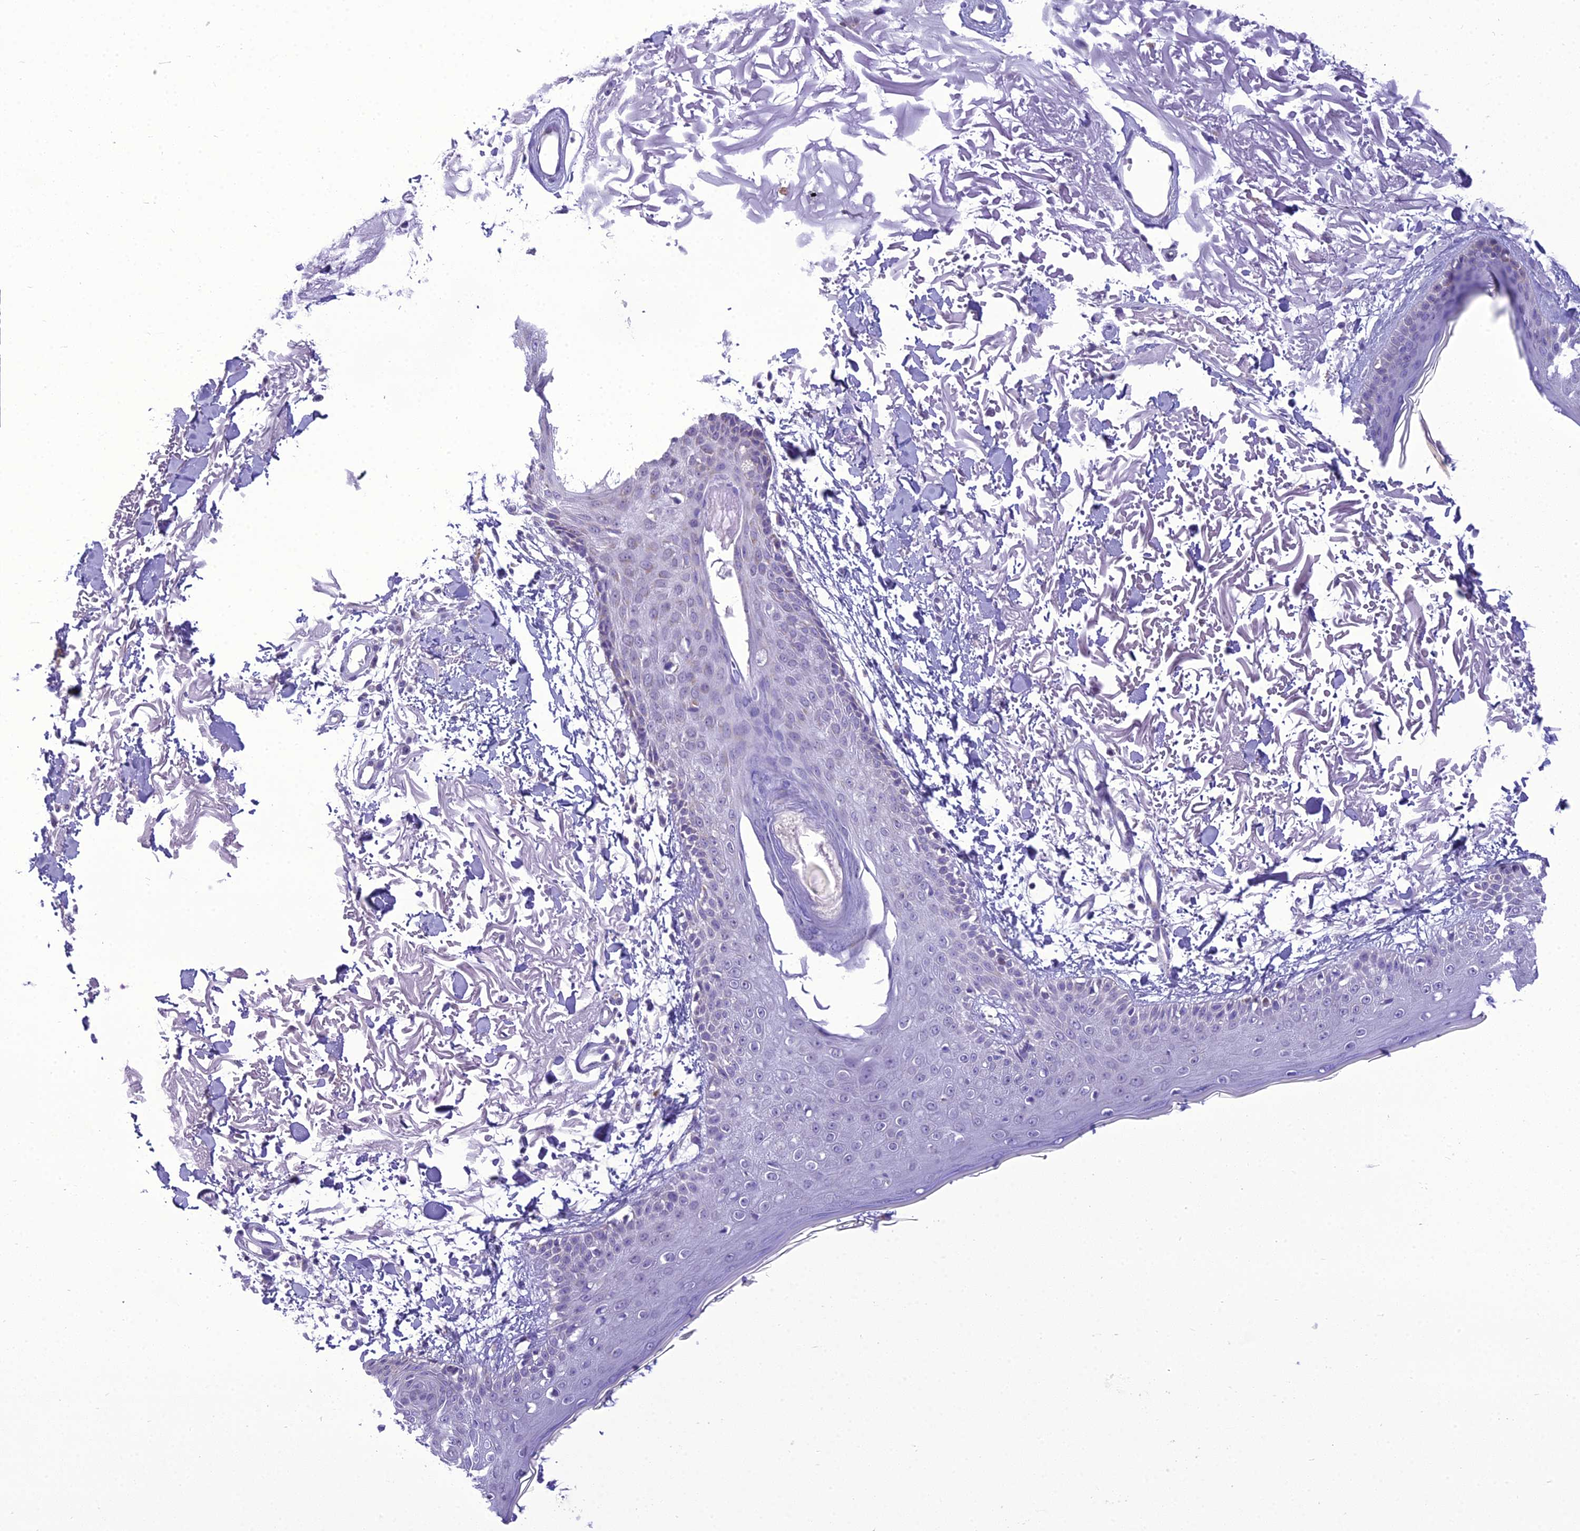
{"staining": {"intensity": "negative", "quantity": "none", "location": "none"}, "tissue": "skin", "cell_type": "Fibroblasts", "image_type": "normal", "snomed": [{"axis": "morphology", "description": "Normal tissue, NOS"}, {"axis": "morphology", "description": "Squamous cell carcinoma, NOS"}, {"axis": "topography", "description": "Skin"}, {"axis": "topography", "description": "Peripheral nerve tissue"}], "caption": "Fibroblasts show no significant protein expression in normal skin. (DAB immunohistochemistry, high magnification).", "gene": "B9D2", "patient": {"sex": "male", "age": 83}}